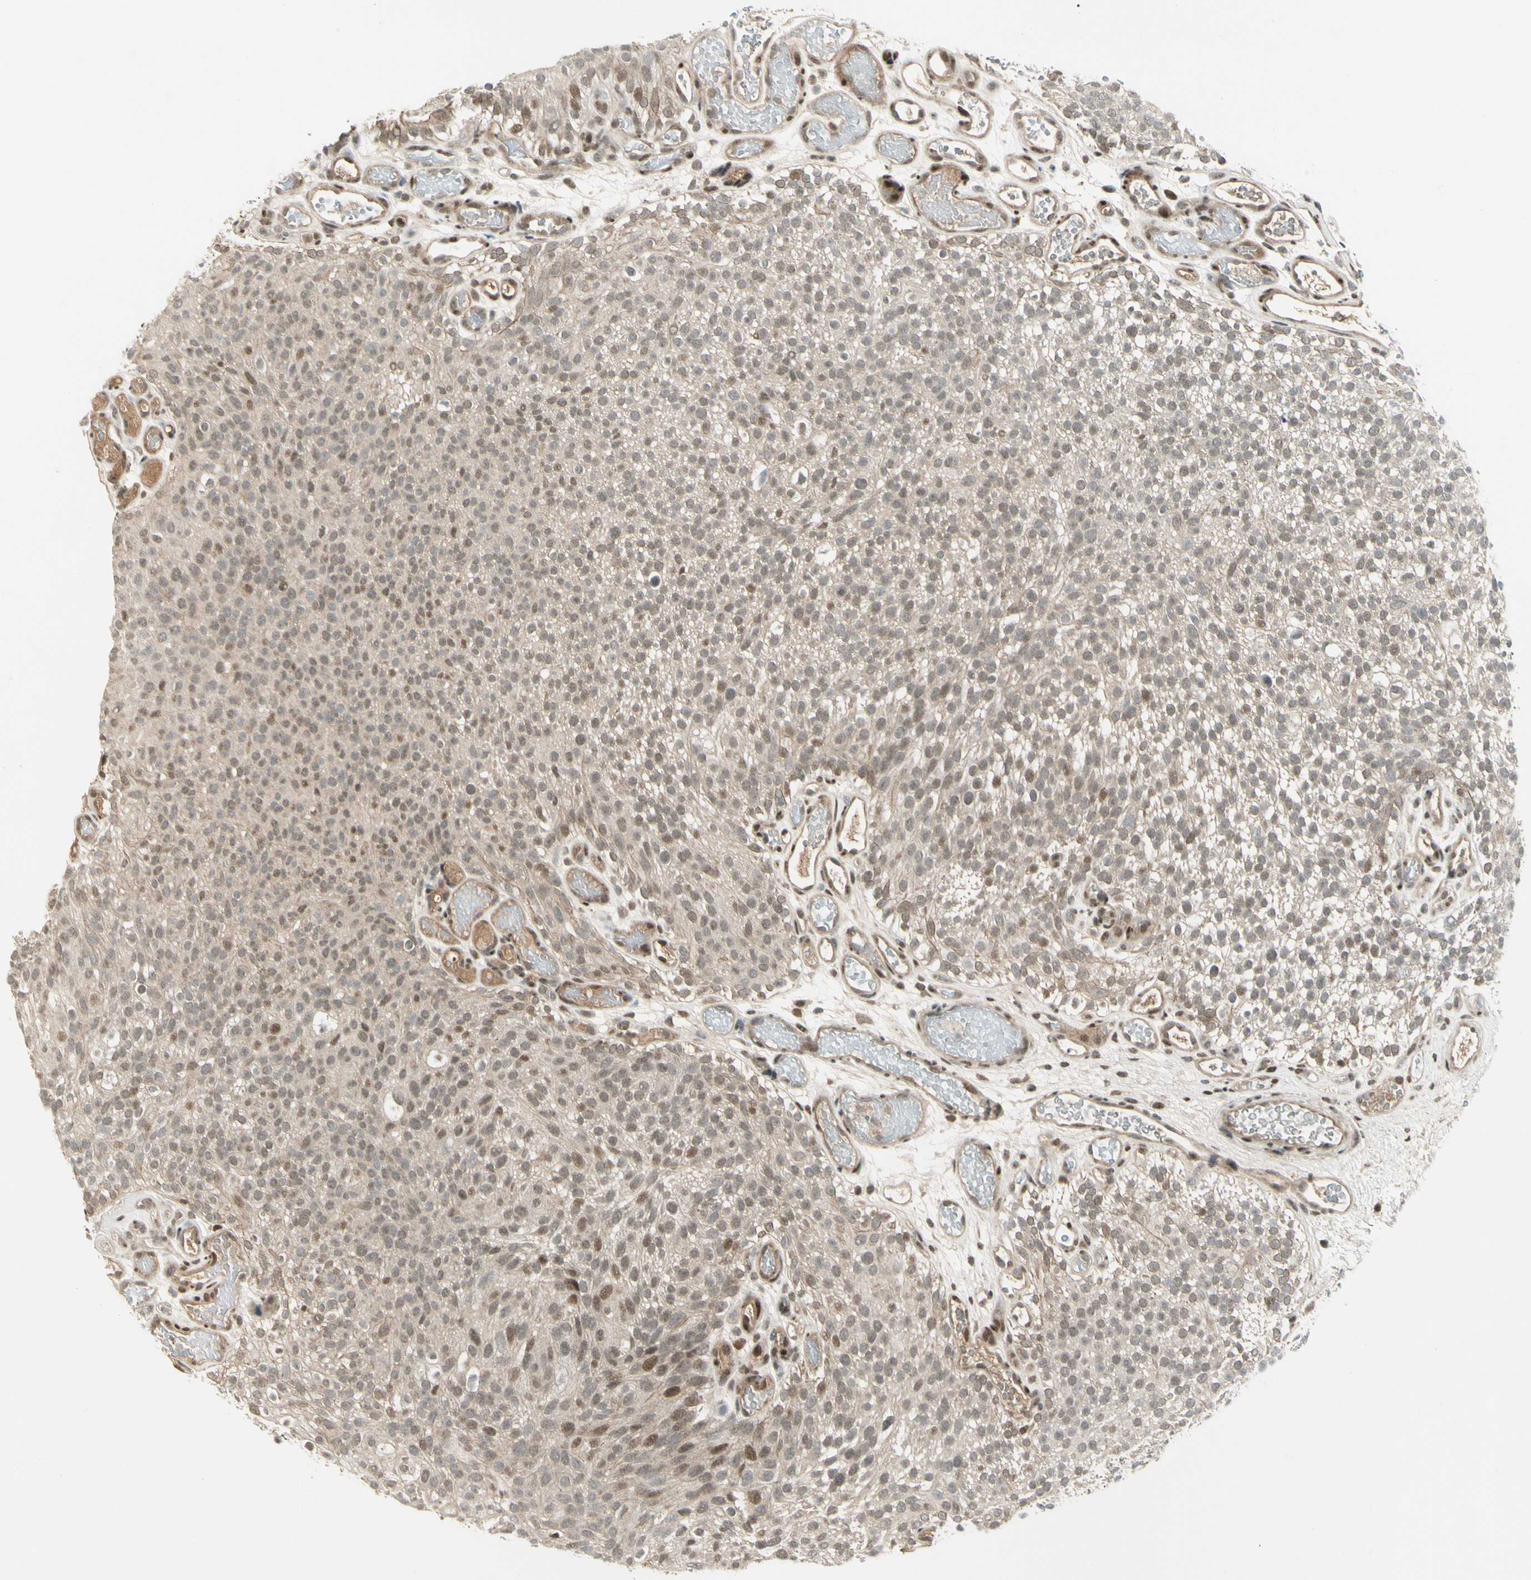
{"staining": {"intensity": "moderate", "quantity": ">75%", "location": "cytoplasmic/membranous,nuclear"}, "tissue": "urothelial cancer", "cell_type": "Tumor cells", "image_type": "cancer", "snomed": [{"axis": "morphology", "description": "Urothelial carcinoma, Low grade"}, {"axis": "topography", "description": "Urinary bladder"}], "caption": "Protein staining of urothelial carcinoma (low-grade) tissue reveals moderate cytoplasmic/membranous and nuclear staining in approximately >75% of tumor cells.", "gene": "GTF3A", "patient": {"sex": "male", "age": 78}}